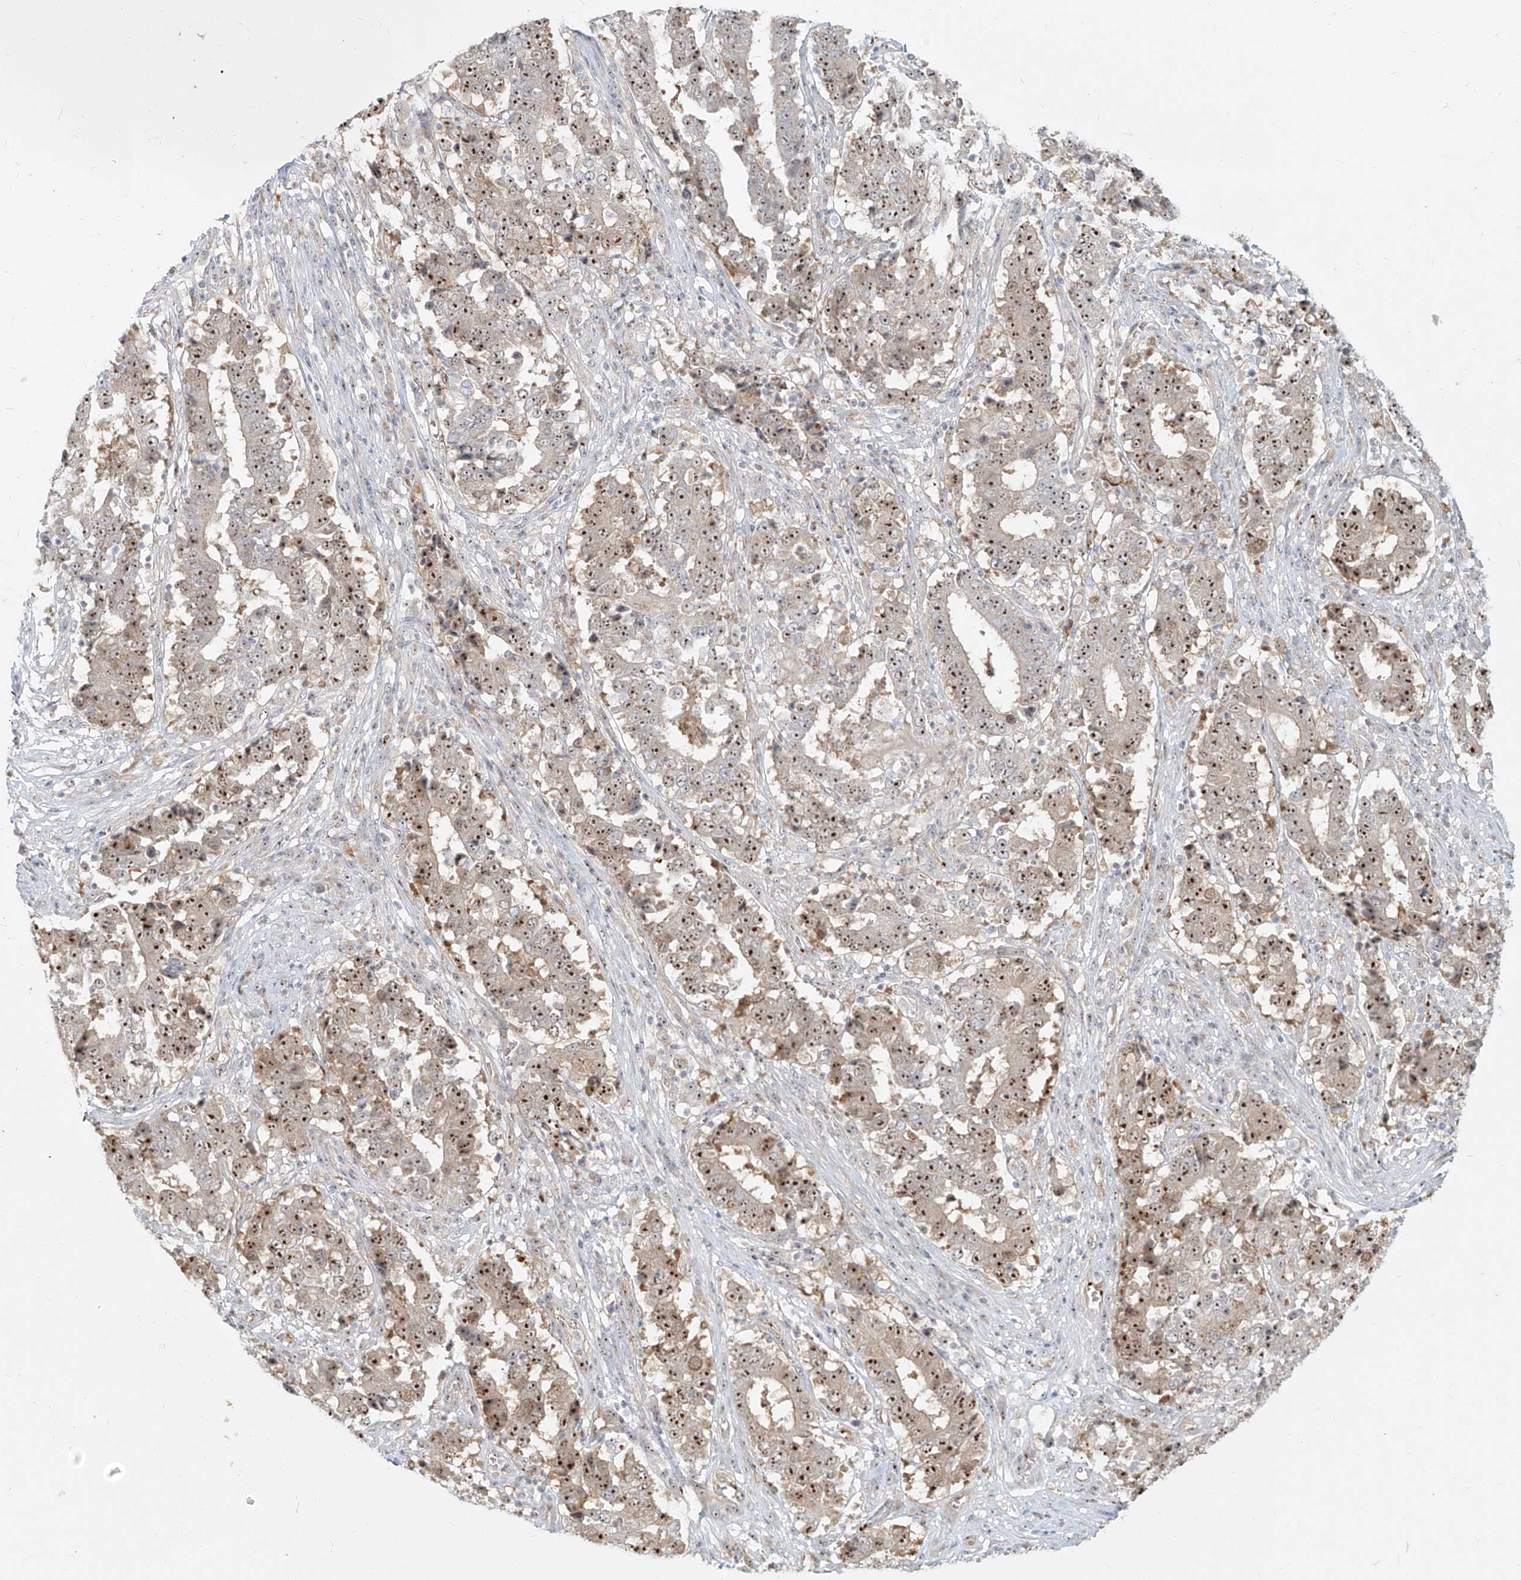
{"staining": {"intensity": "strong", "quantity": ">75%", "location": "nuclear"}, "tissue": "stomach cancer", "cell_type": "Tumor cells", "image_type": "cancer", "snomed": [{"axis": "morphology", "description": "Adenocarcinoma, NOS"}, {"axis": "topography", "description": "Stomach"}], "caption": "Stomach cancer (adenocarcinoma) tissue reveals strong nuclear positivity in approximately >75% of tumor cells, visualized by immunohistochemistry. (brown staining indicates protein expression, while blue staining denotes nuclei).", "gene": "BYSL", "patient": {"sex": "male", "age": 59}}